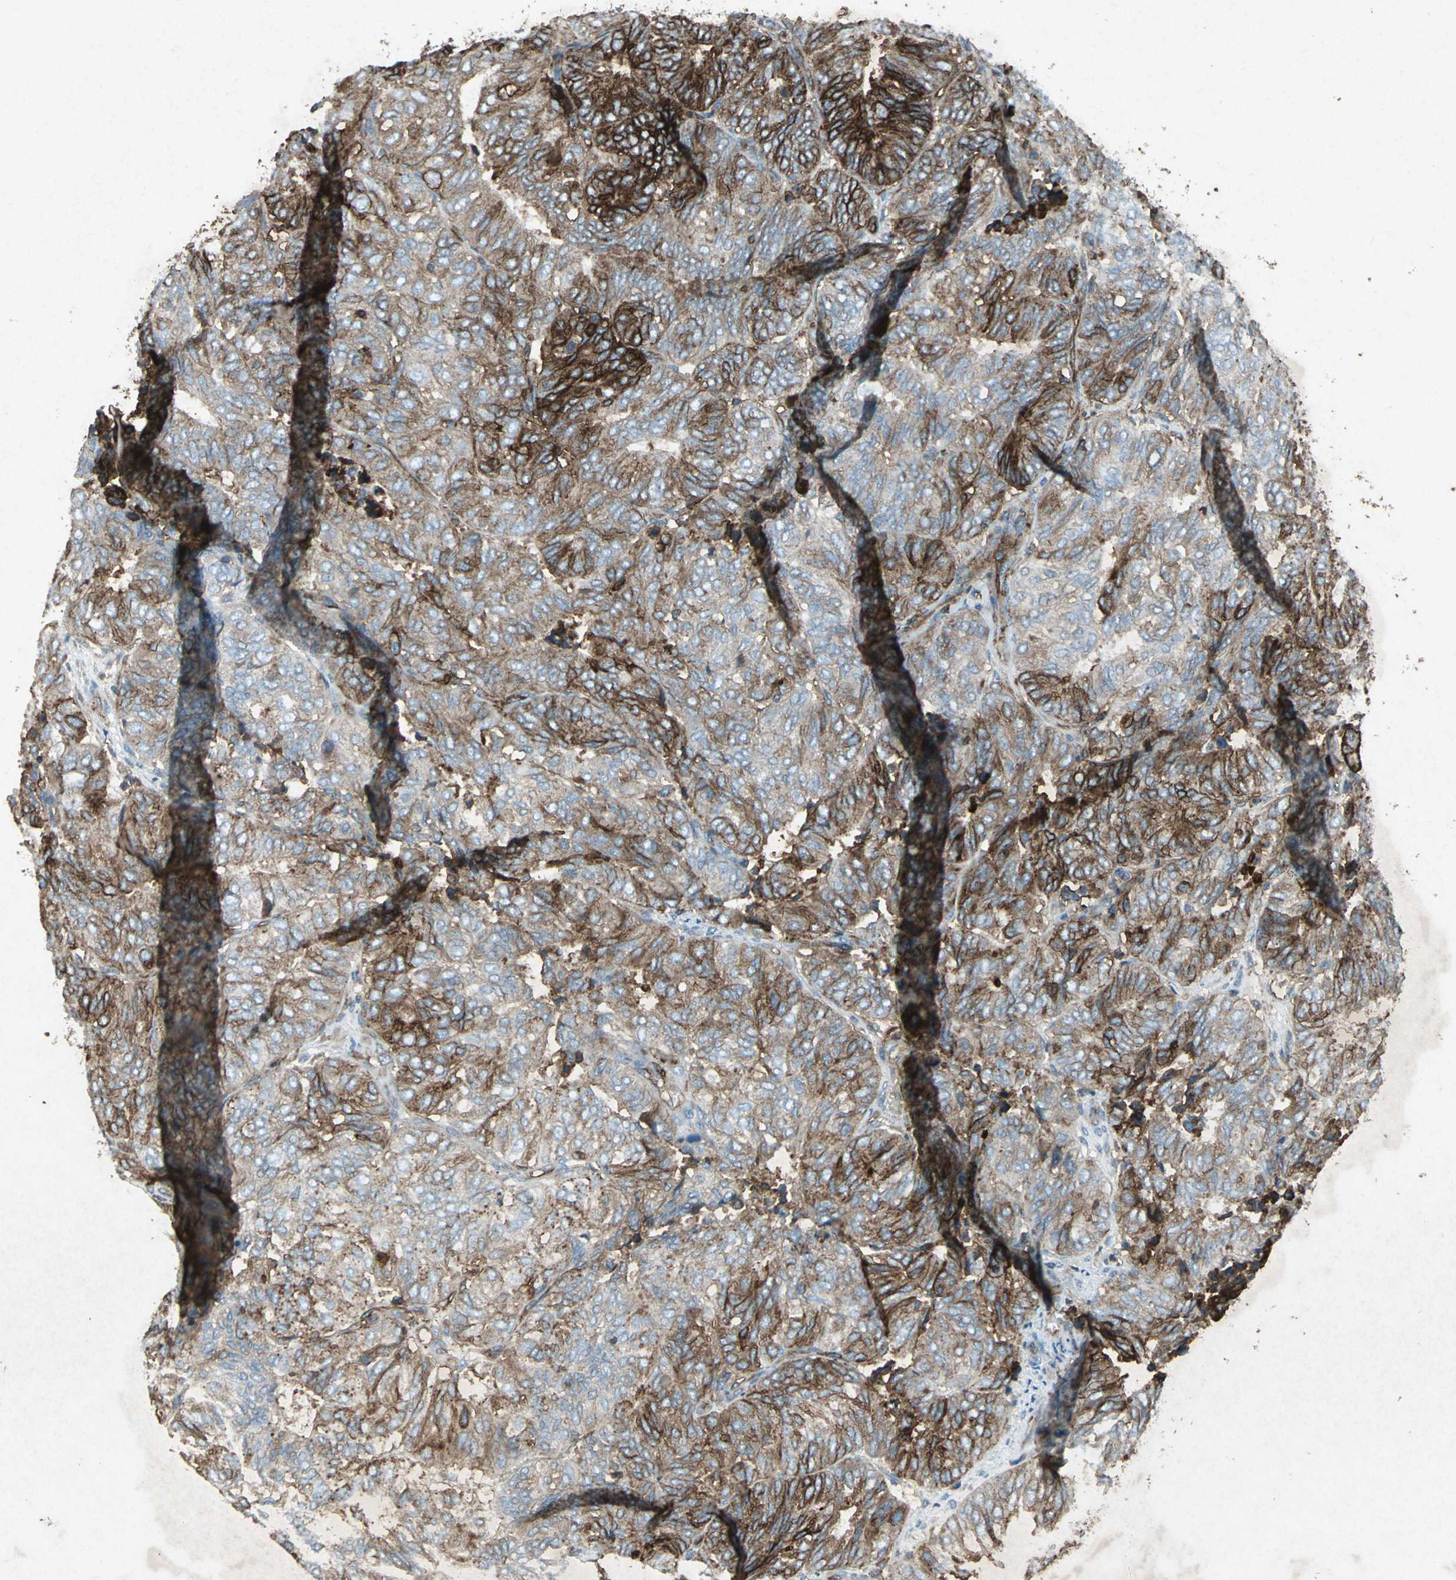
{"staining": {"intensity": "strong", "quantity": "25%-75%", "location": "cytoplasmic/membranous"}, "tissue": "endometrial cancer", "cell_type": "Tumor cells", "image_type": "cancer", "snomed": [{"axis": "morphology", "description": "Adenocarcinoma, NOS"}, {"axis": "topography", "description": "Uterus"}], "caption": "High-power microscopy captured an IHC micrograph of adenocarcinoma (endometrial), revealing strong cytoplasmic/membranous positivity in about 25%-75% of tumor cells.", "gene": "CCR6", "patient": {"sex": "female", "age": 60}}